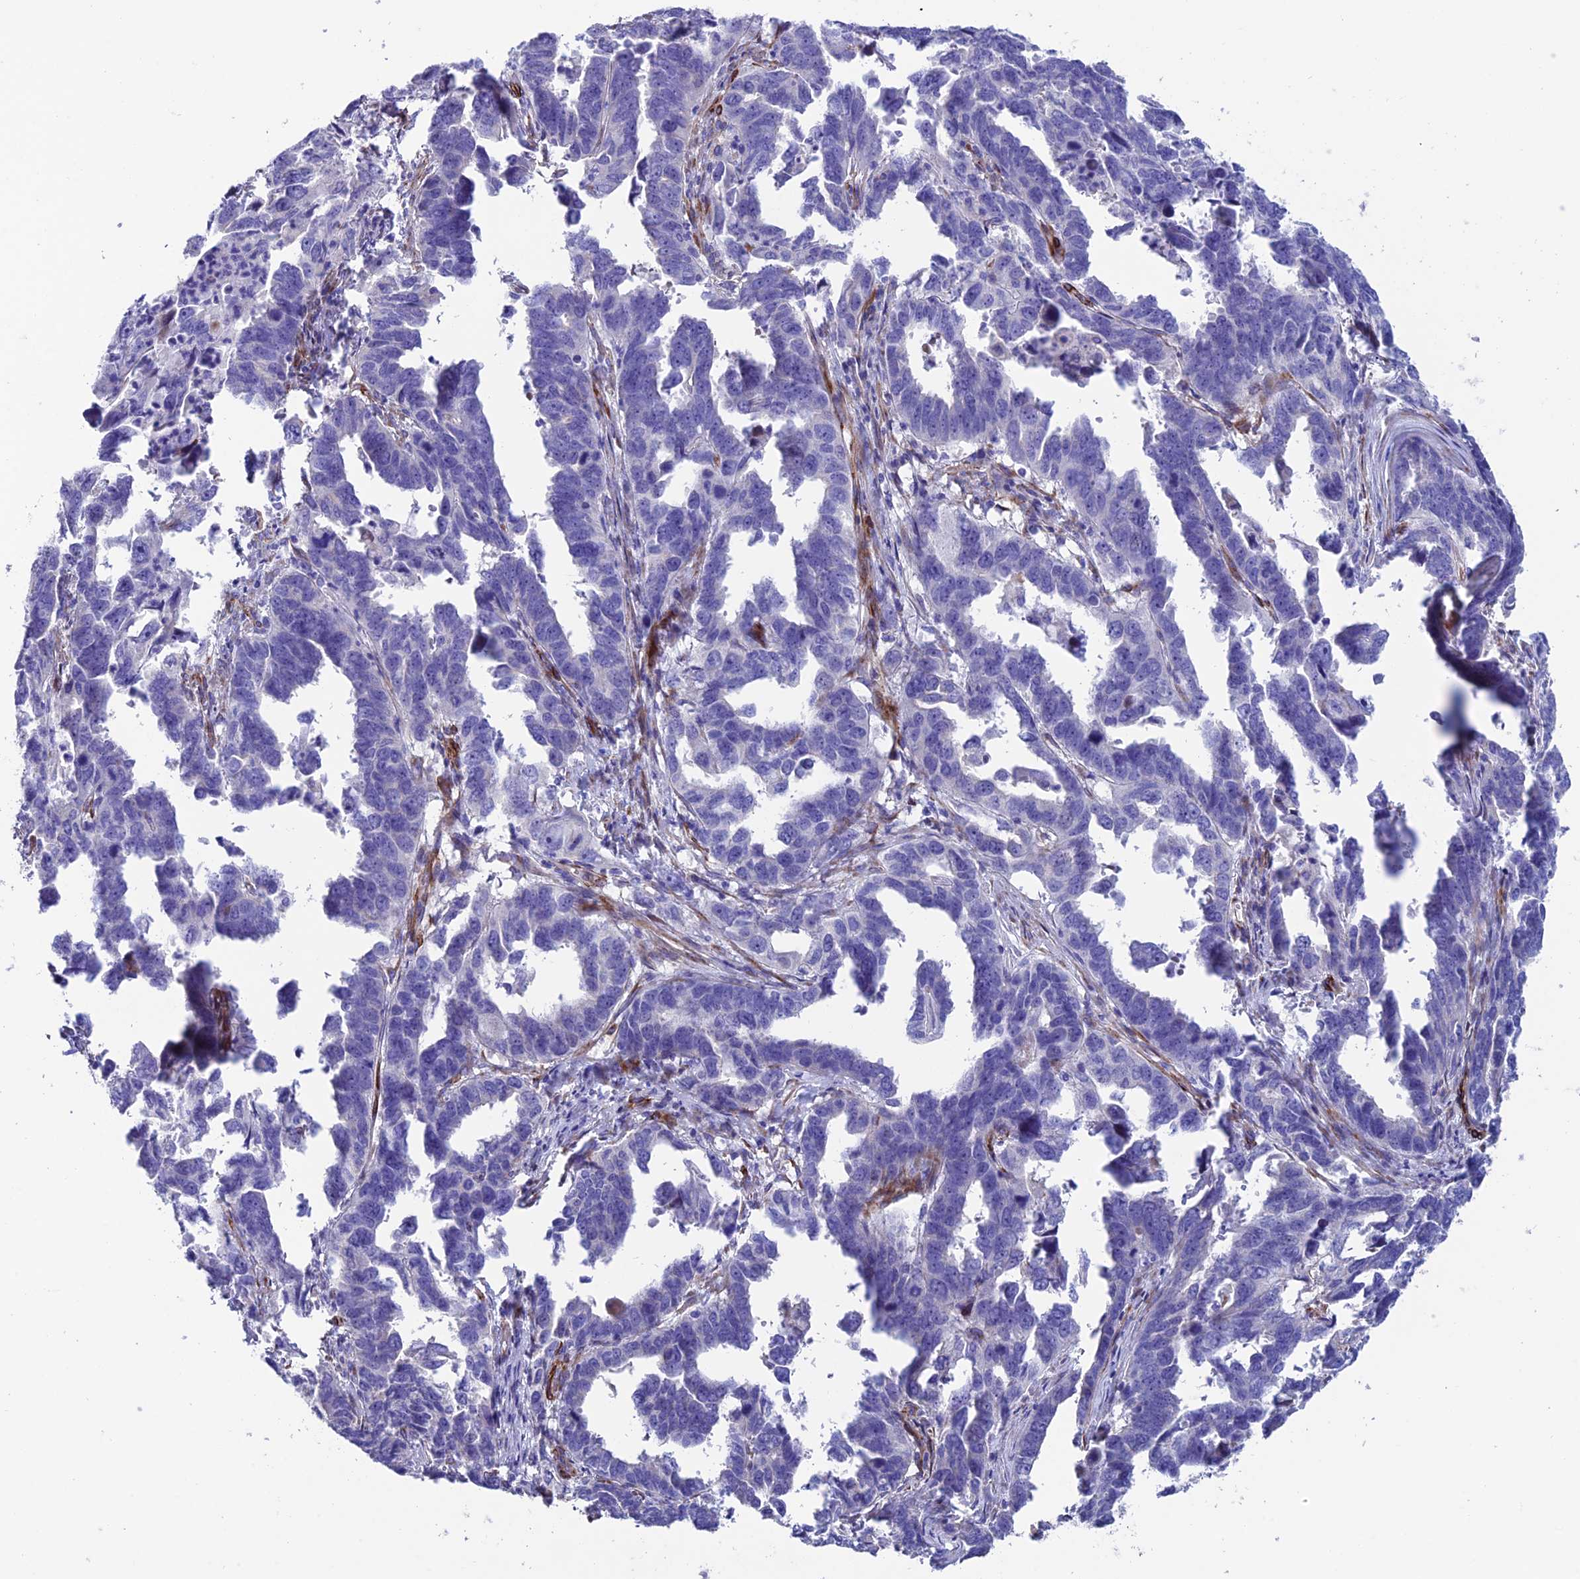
{"staining": {"intensity": "negative", "quantity": "none", "location": "none"}, "tissue": "endometrial cancer", "cell_type": "Tumor cells", "image_type": "cancer", "snomed": [{"axis": "morphology", "description": "Adenocarcinoma, NOS"}, {"axis": "topography", "description": "Endometrium"}], "caption": "Adenocarcinoma (endometrial) was stained to show a protein in brown. There is no significant expression in tumor cells.", "gene": "REX1BD", "patient": {"sex": "female", "age": 65}}